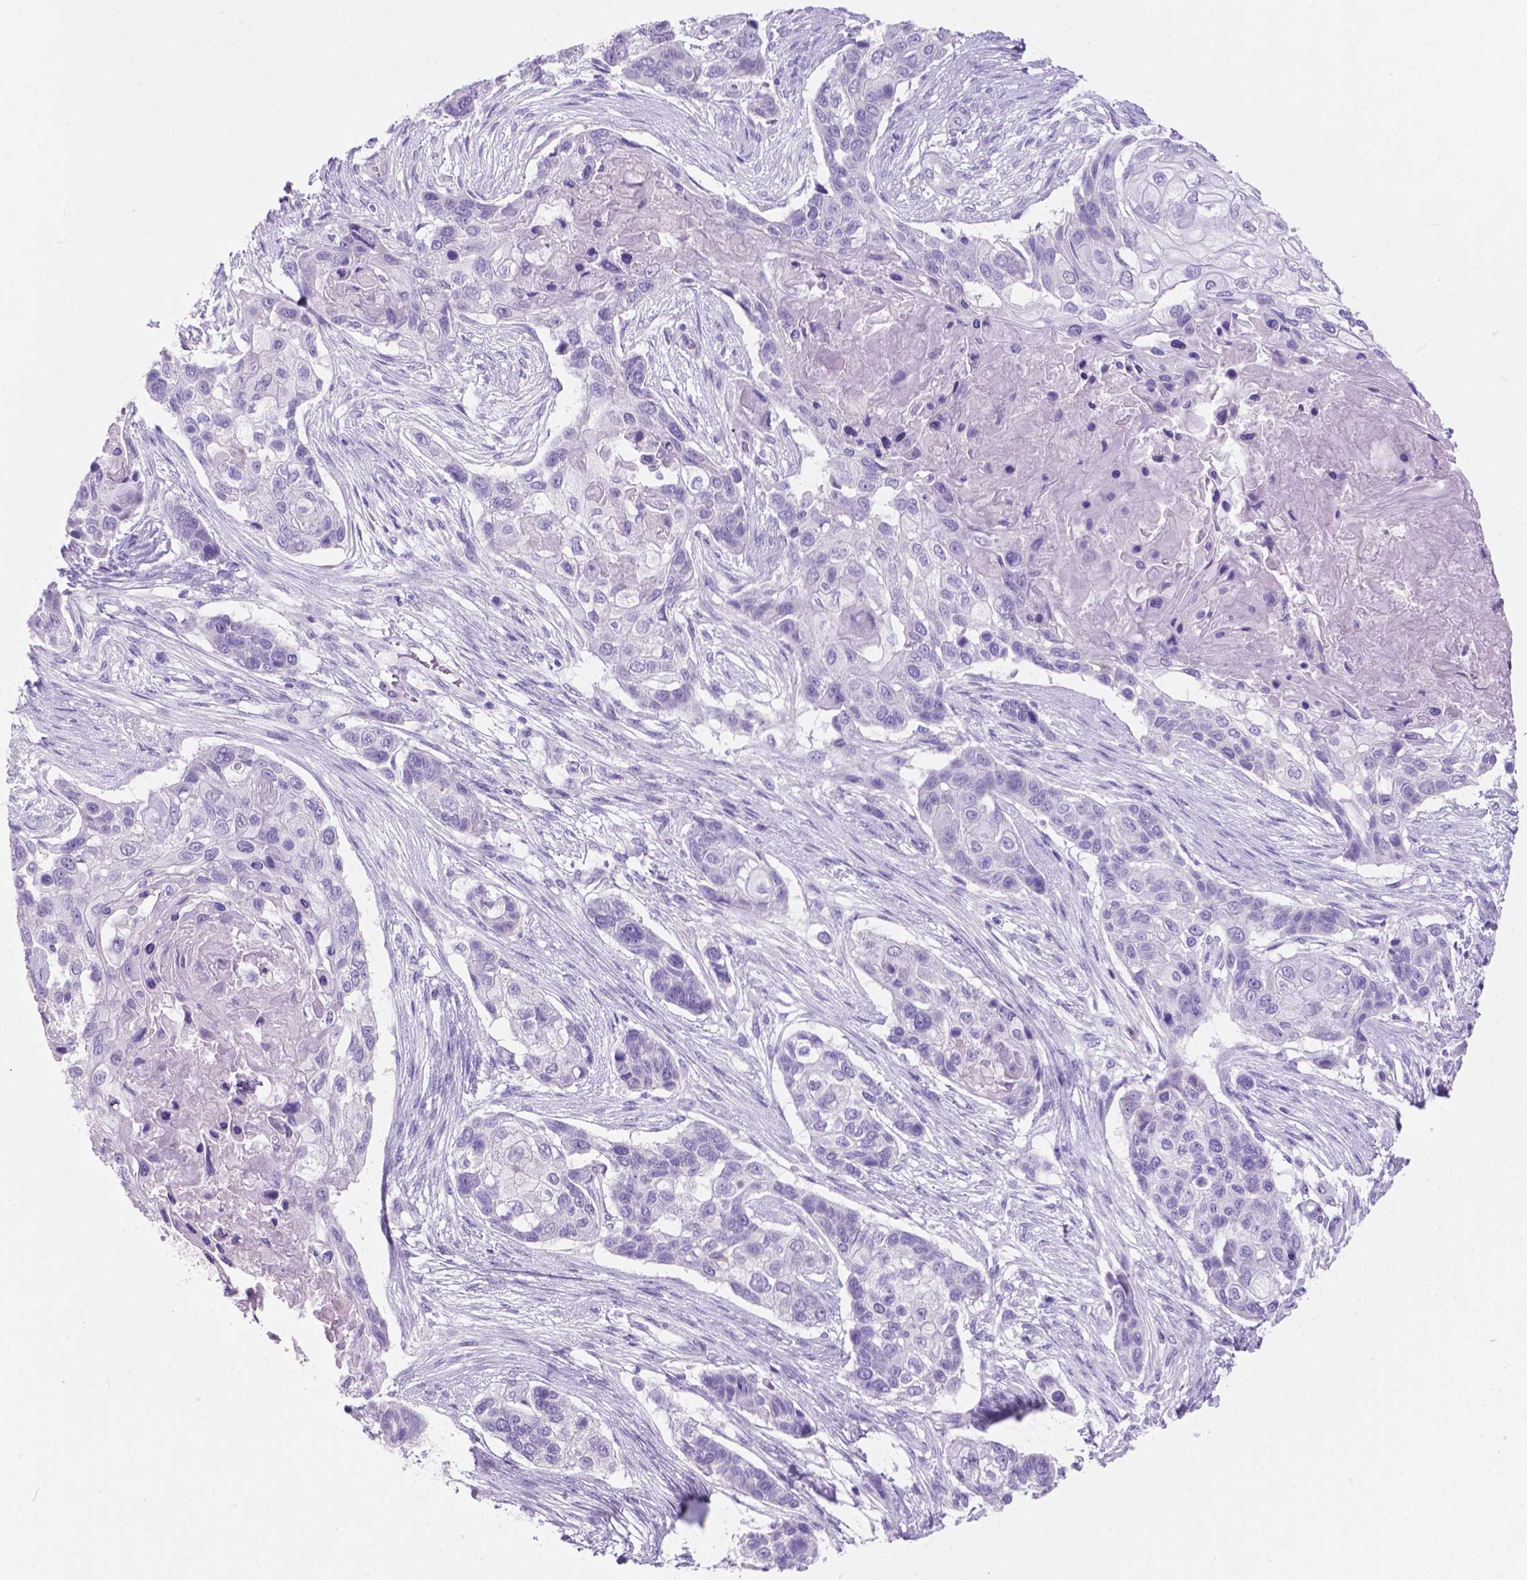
{"staining": {"intensity": "negative", "quantity": "none", "location": "none"}, "tissue": "lung cancer", "cell_type": "Tumor cells", "image_type": "cancer", "snomed": [{"axis": "morphology", "description": "Squamous cell carcinoma, NOS"}, {"axis": "topography", "description": "Lung"}], "caption": "A high-resolution micrograph shows IHC staining of lung squamous cell carcinoma, which shows no significant expression in tumor cells. (DAB (3,3'-diaminobenzidine) immunohistochemistry (IHC) with hematoxylin counter stain).", "gene": "GRIN2B", "patient": {"sex": "male", "age": 69}}